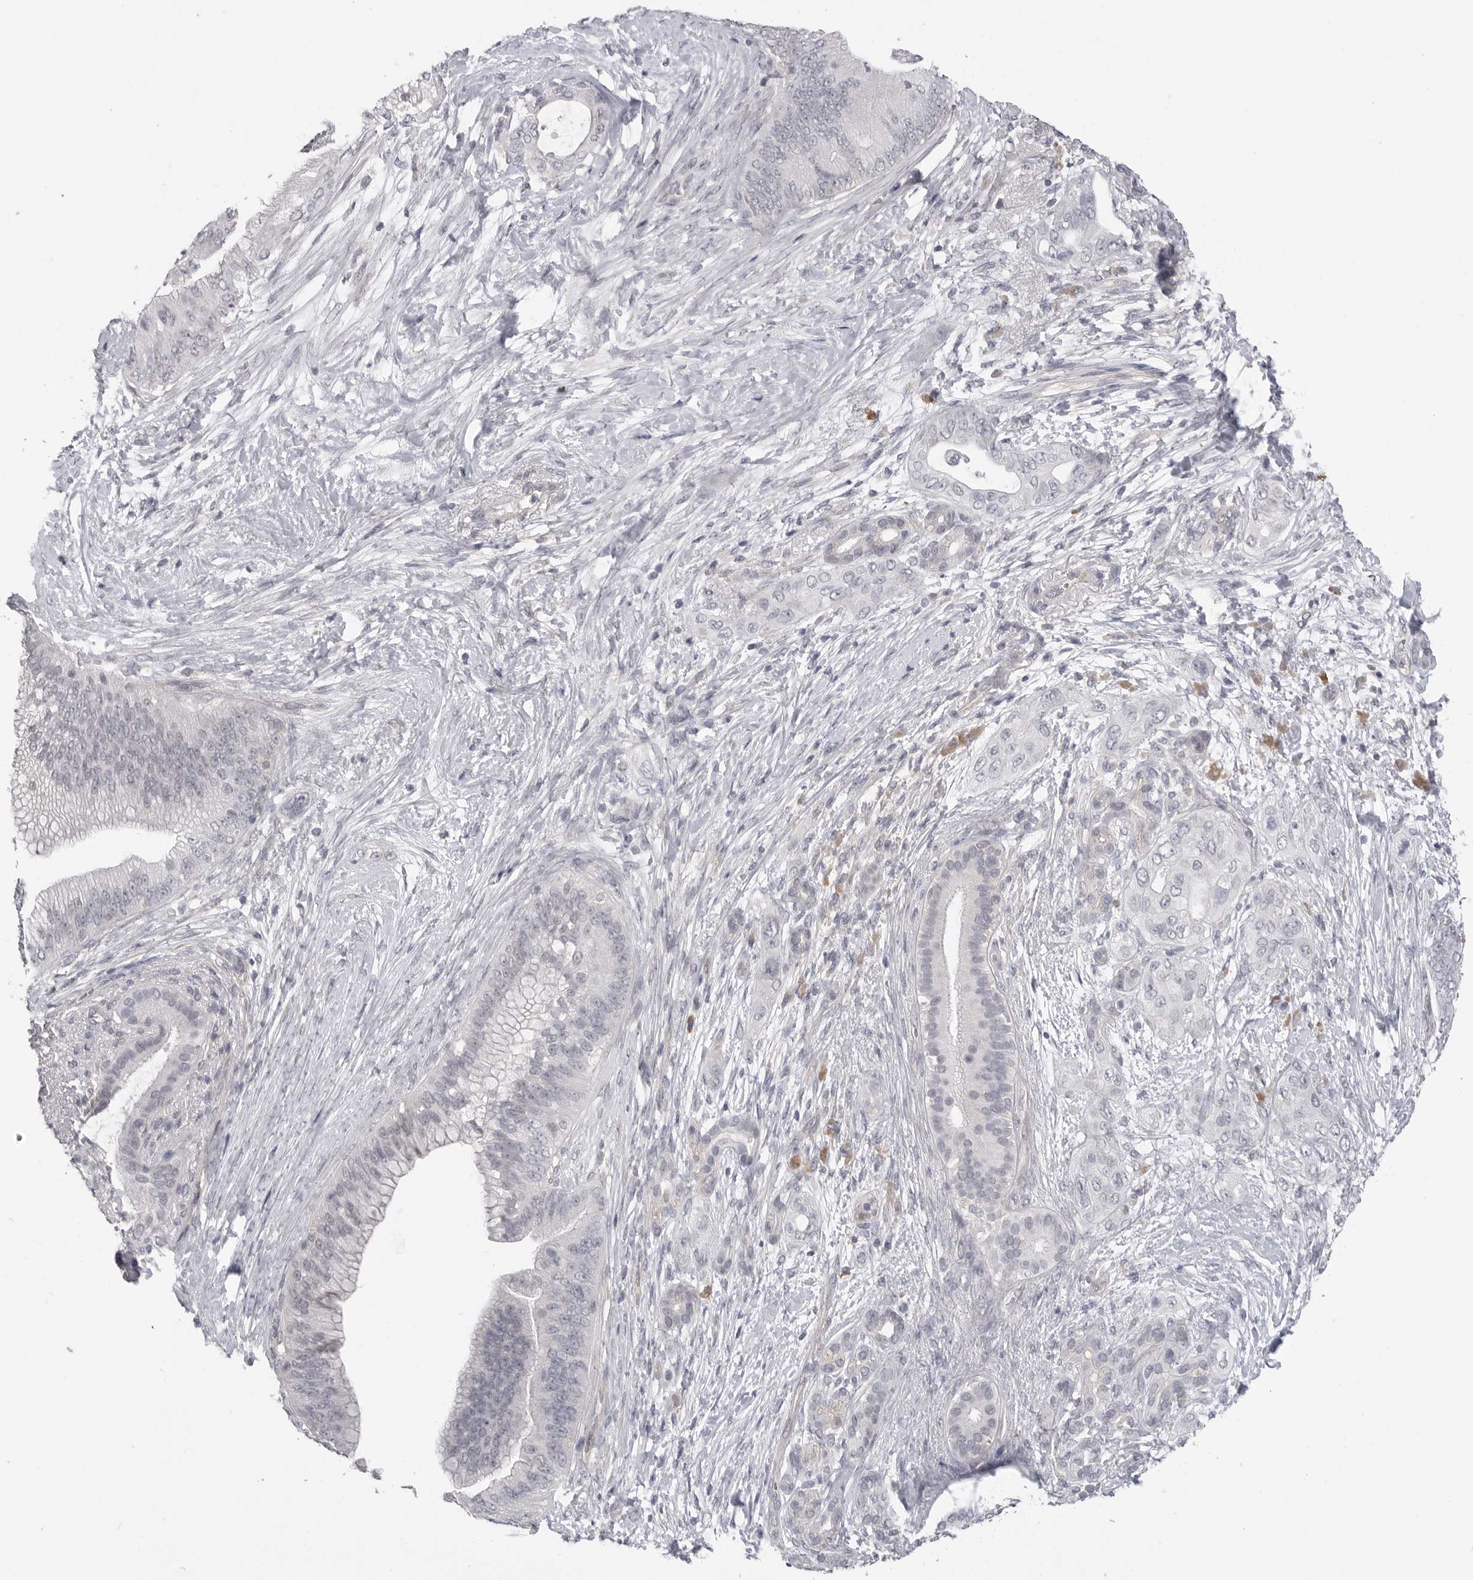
{"staining": {"intensity": "weak", "quantity": "<25%", "location": "nuclear"}, "tissue": "pancreatic cancer", "cell_type": "Tumor cells", "image_type": "cancer", "snomed": [{"axis": "morphology", "description": "Adenocarcinoma, NOS"}, {"axis": "topography", "description": "Pancreas"}], "caption": "DAB (3,3'-diaminobenzidine) immunohistochemical staining of human adenocarcinoma (pancreatic) displays no significant staining in tumor cells.", "gene": "DLGAP3", "patient": {"sex": "male", "age": 53}}